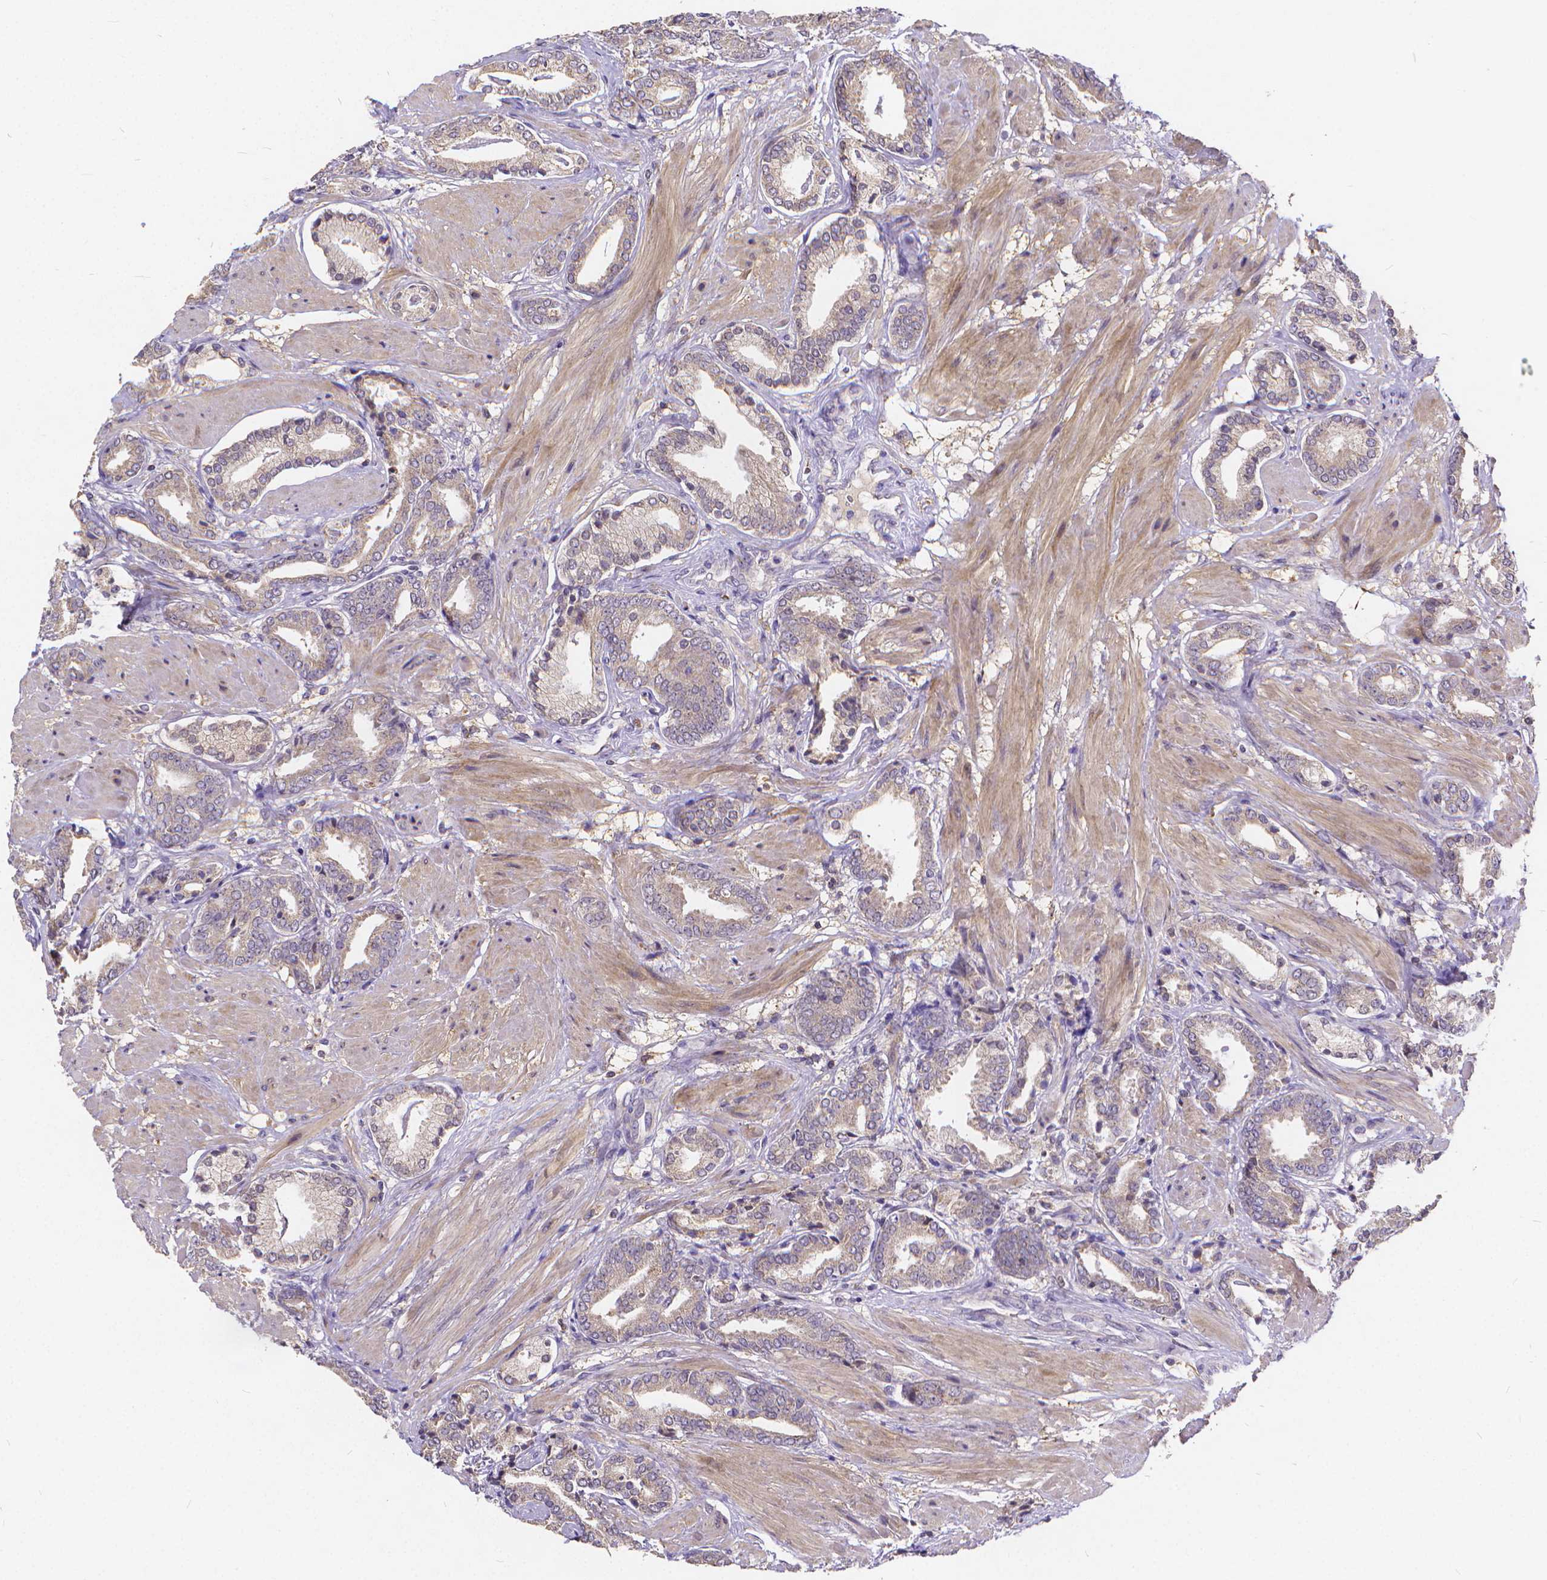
{"staining": {"intensity": "weak", "quantity": ">75%", "location": "cytoplasmic/membranous"}, "tissue": "prostate cancer", "cell_type": "Tumor cells", "image_type": "cancer", "snomed": [{"axis": "morphology", "description": "Adenocarcinoma, High grade"}, {"axis": "topography", "description": "Prostate"}], "caption": "Protein staining of prostate cancer tissue displays weak cytoplasmic/membranous staining in approximately >75% of tumor cells.", "gene": "GLRB", "patient": {"sex": "male", "age": 56}}